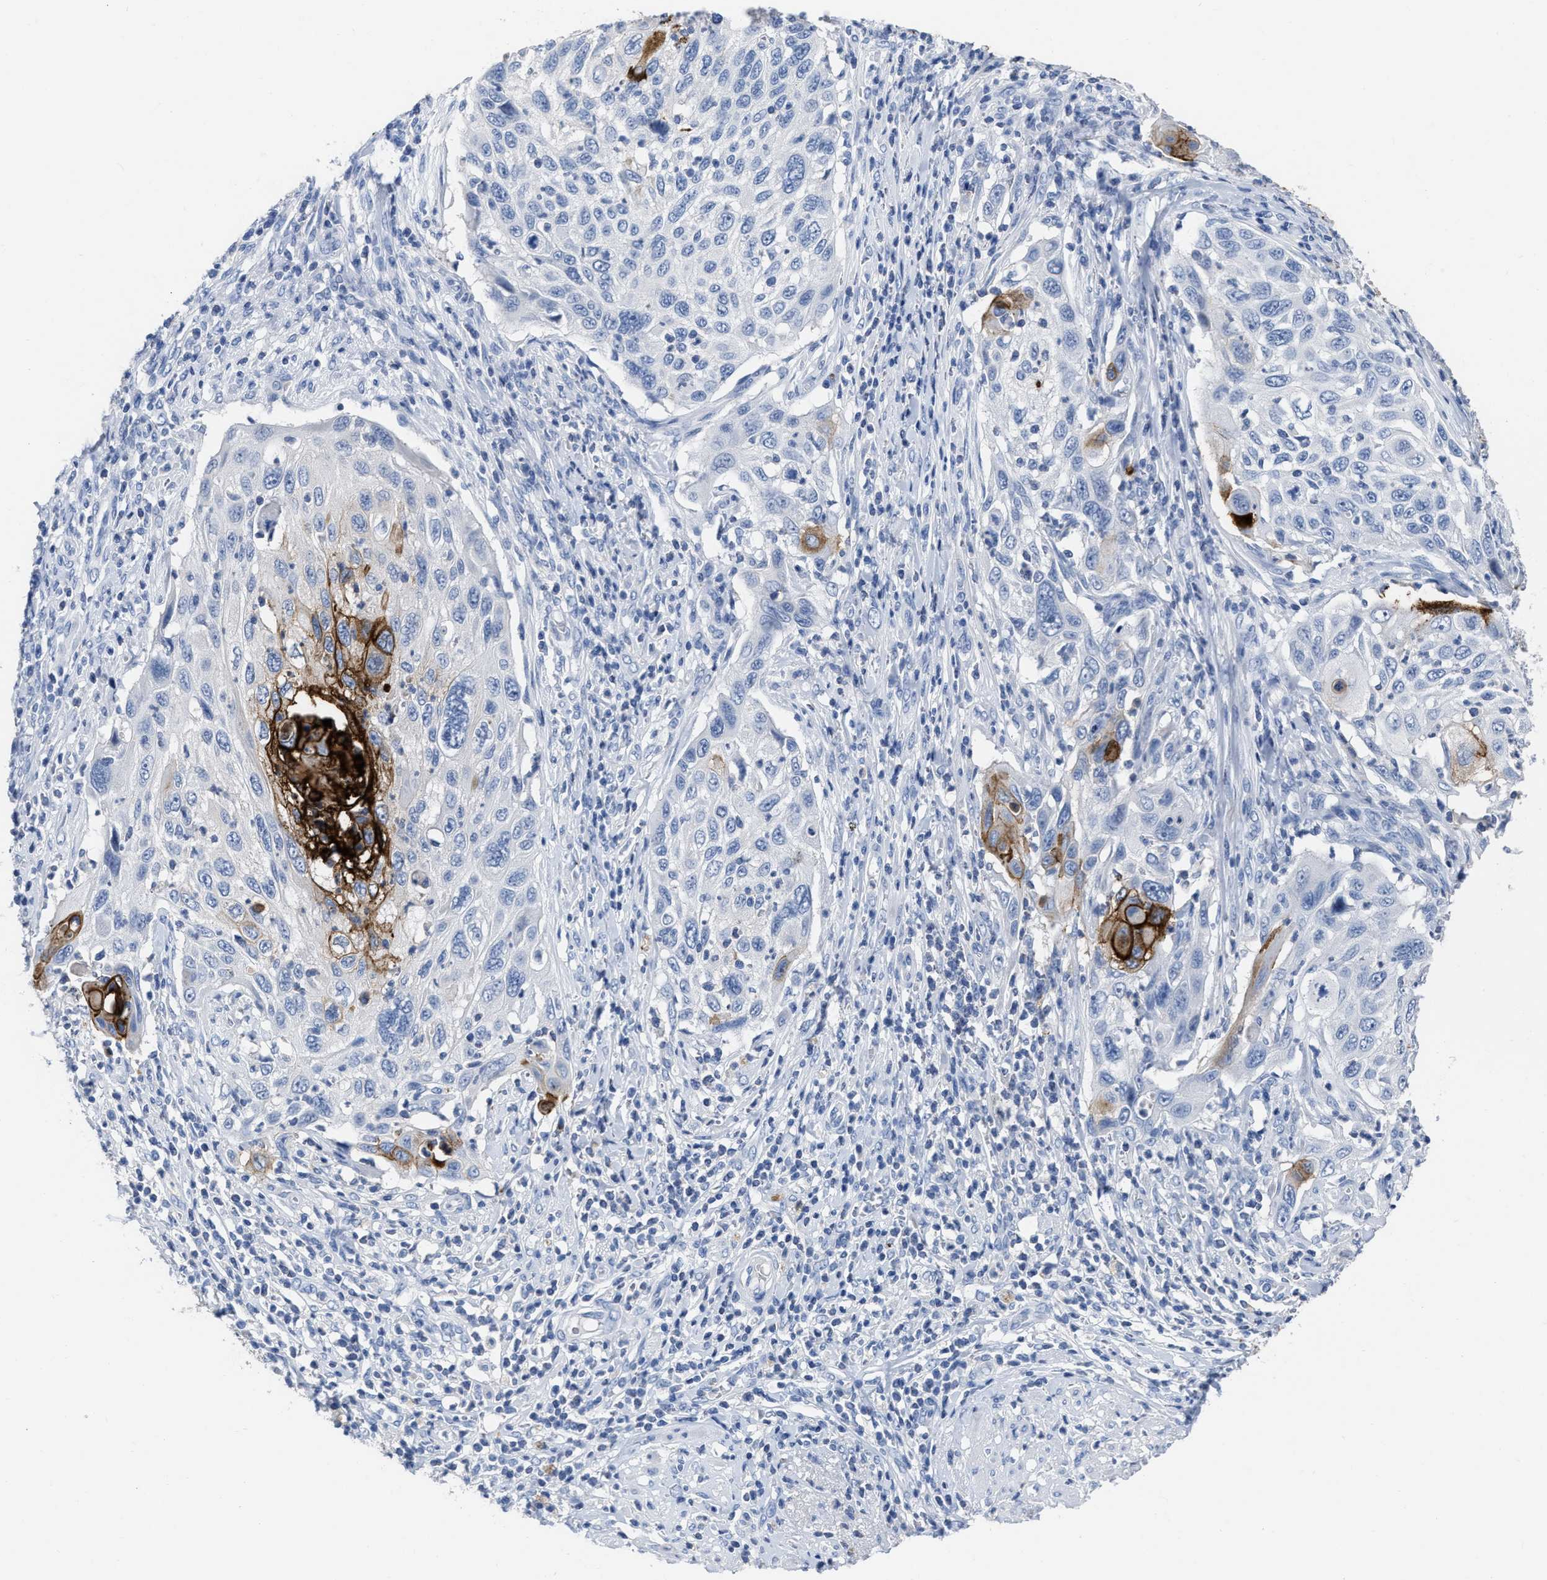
{"staining": {"intensity": "strong", "quantity": "<25%", "location": "cytoplasmic/membranous"}, "tissue": "cervical cancer", "cell_type": "Tumor cells", "image_type": "cancer", "snomed": [{"axis": "morphology", "description": "Squamous cell carcinoma, NOS"}, {"axis": "topography", "description": "Cervix"}], "caption": "There is medium levels of strong cytoplasmic/membranous positivity in tumor cells of cervical squamous cell carcinoma, as demonstrated by immunohistochemical staining (brown color).", "gene": "CEACAM5", "patient": {"sex": "female", "age": 70}}